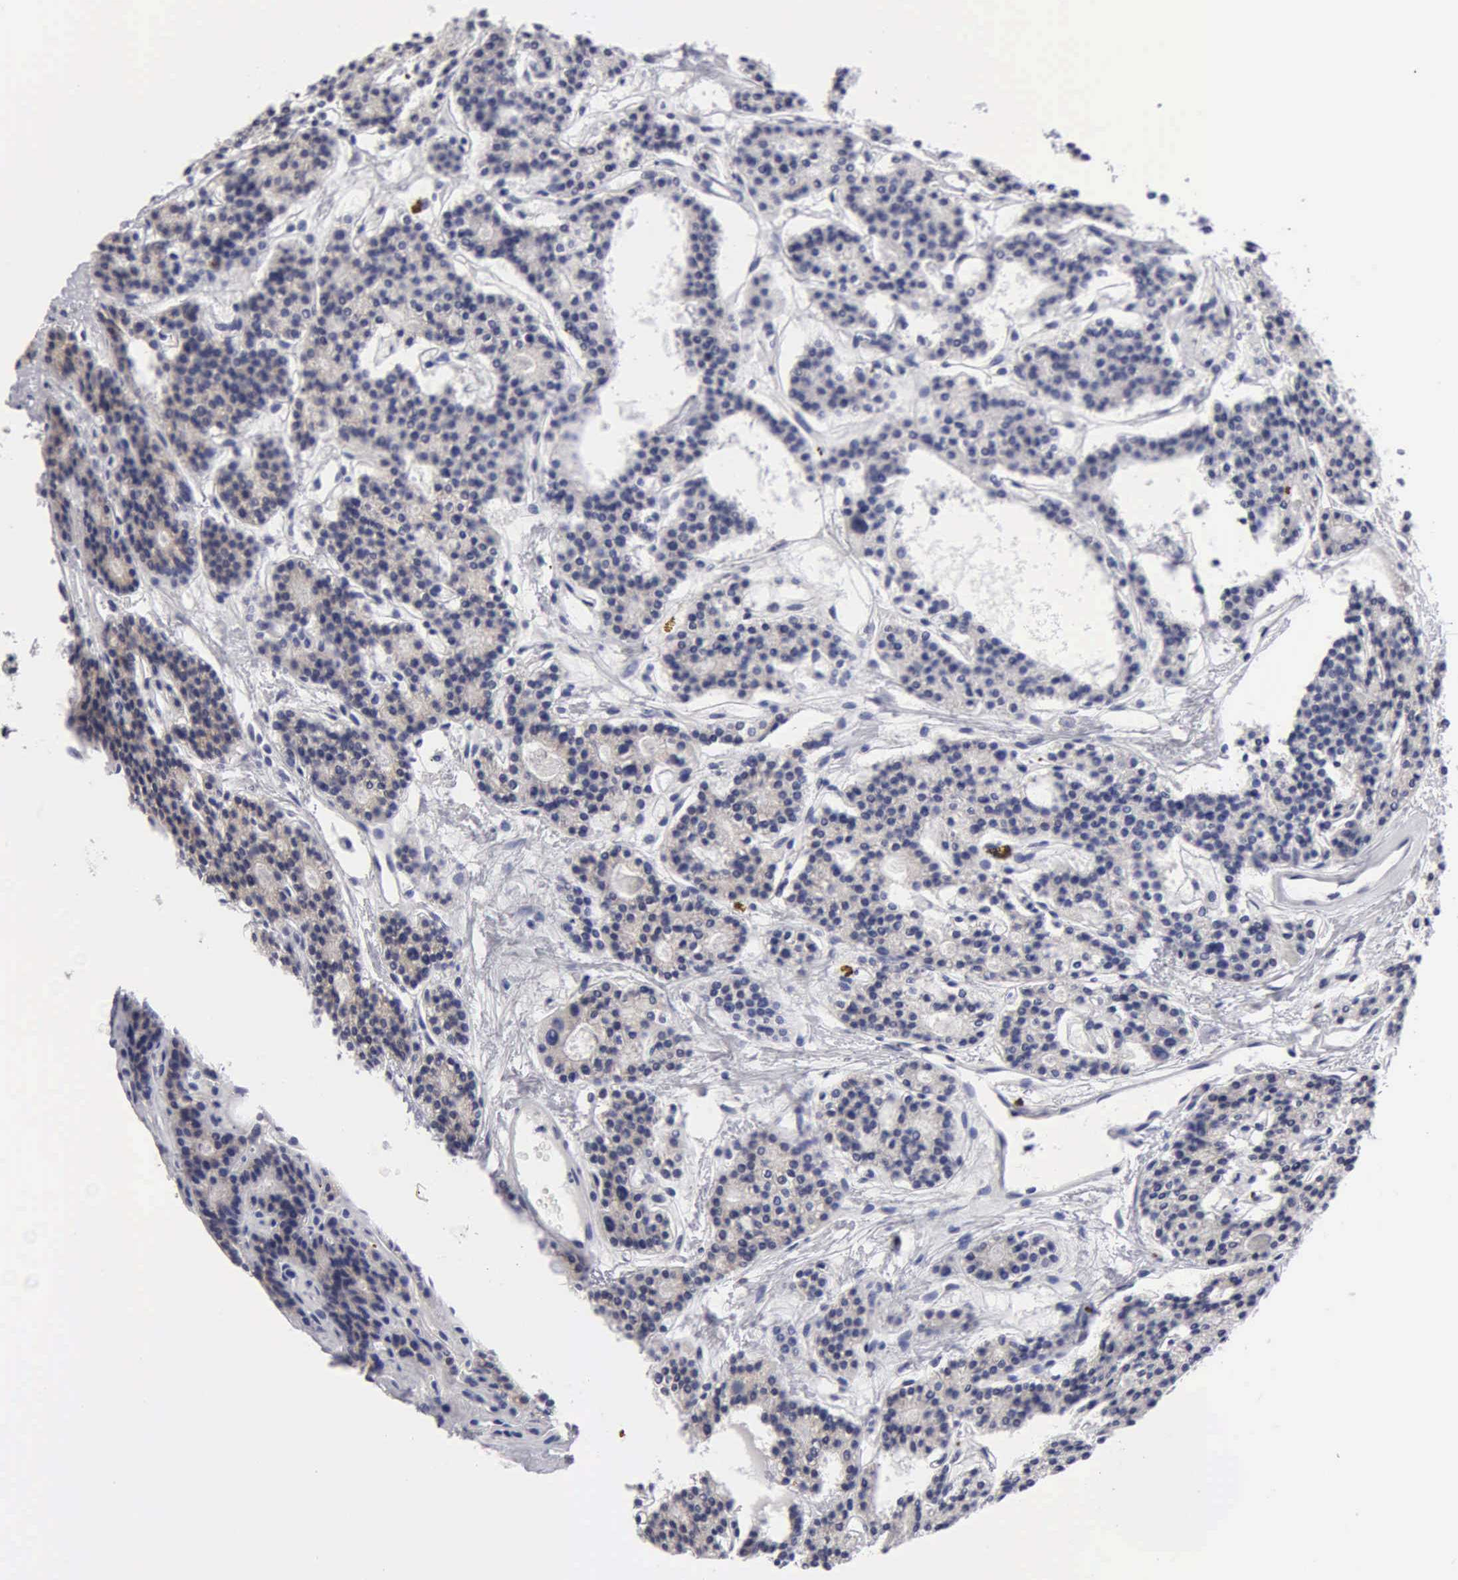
{"staining": {"intensity": "negative", "quantity": "none", "location": "none"}, "tissue": "parathyroid gland", "cell_type": "Glandular cells", "image_type": "normal", "snomed": [{"axis": "morphology", "description": "Normal tissue, NOS"}, {"axis": "topography", "description": "Parathyroid gland"}], "caption": "IHC micrograph of unremarkable parathyroid gland: parathyroid gland stained with DAB shows no significant protein positivity in glandular cells.", "gene": "TXLNG", "patient": {"sex": "female", "age": 70}}